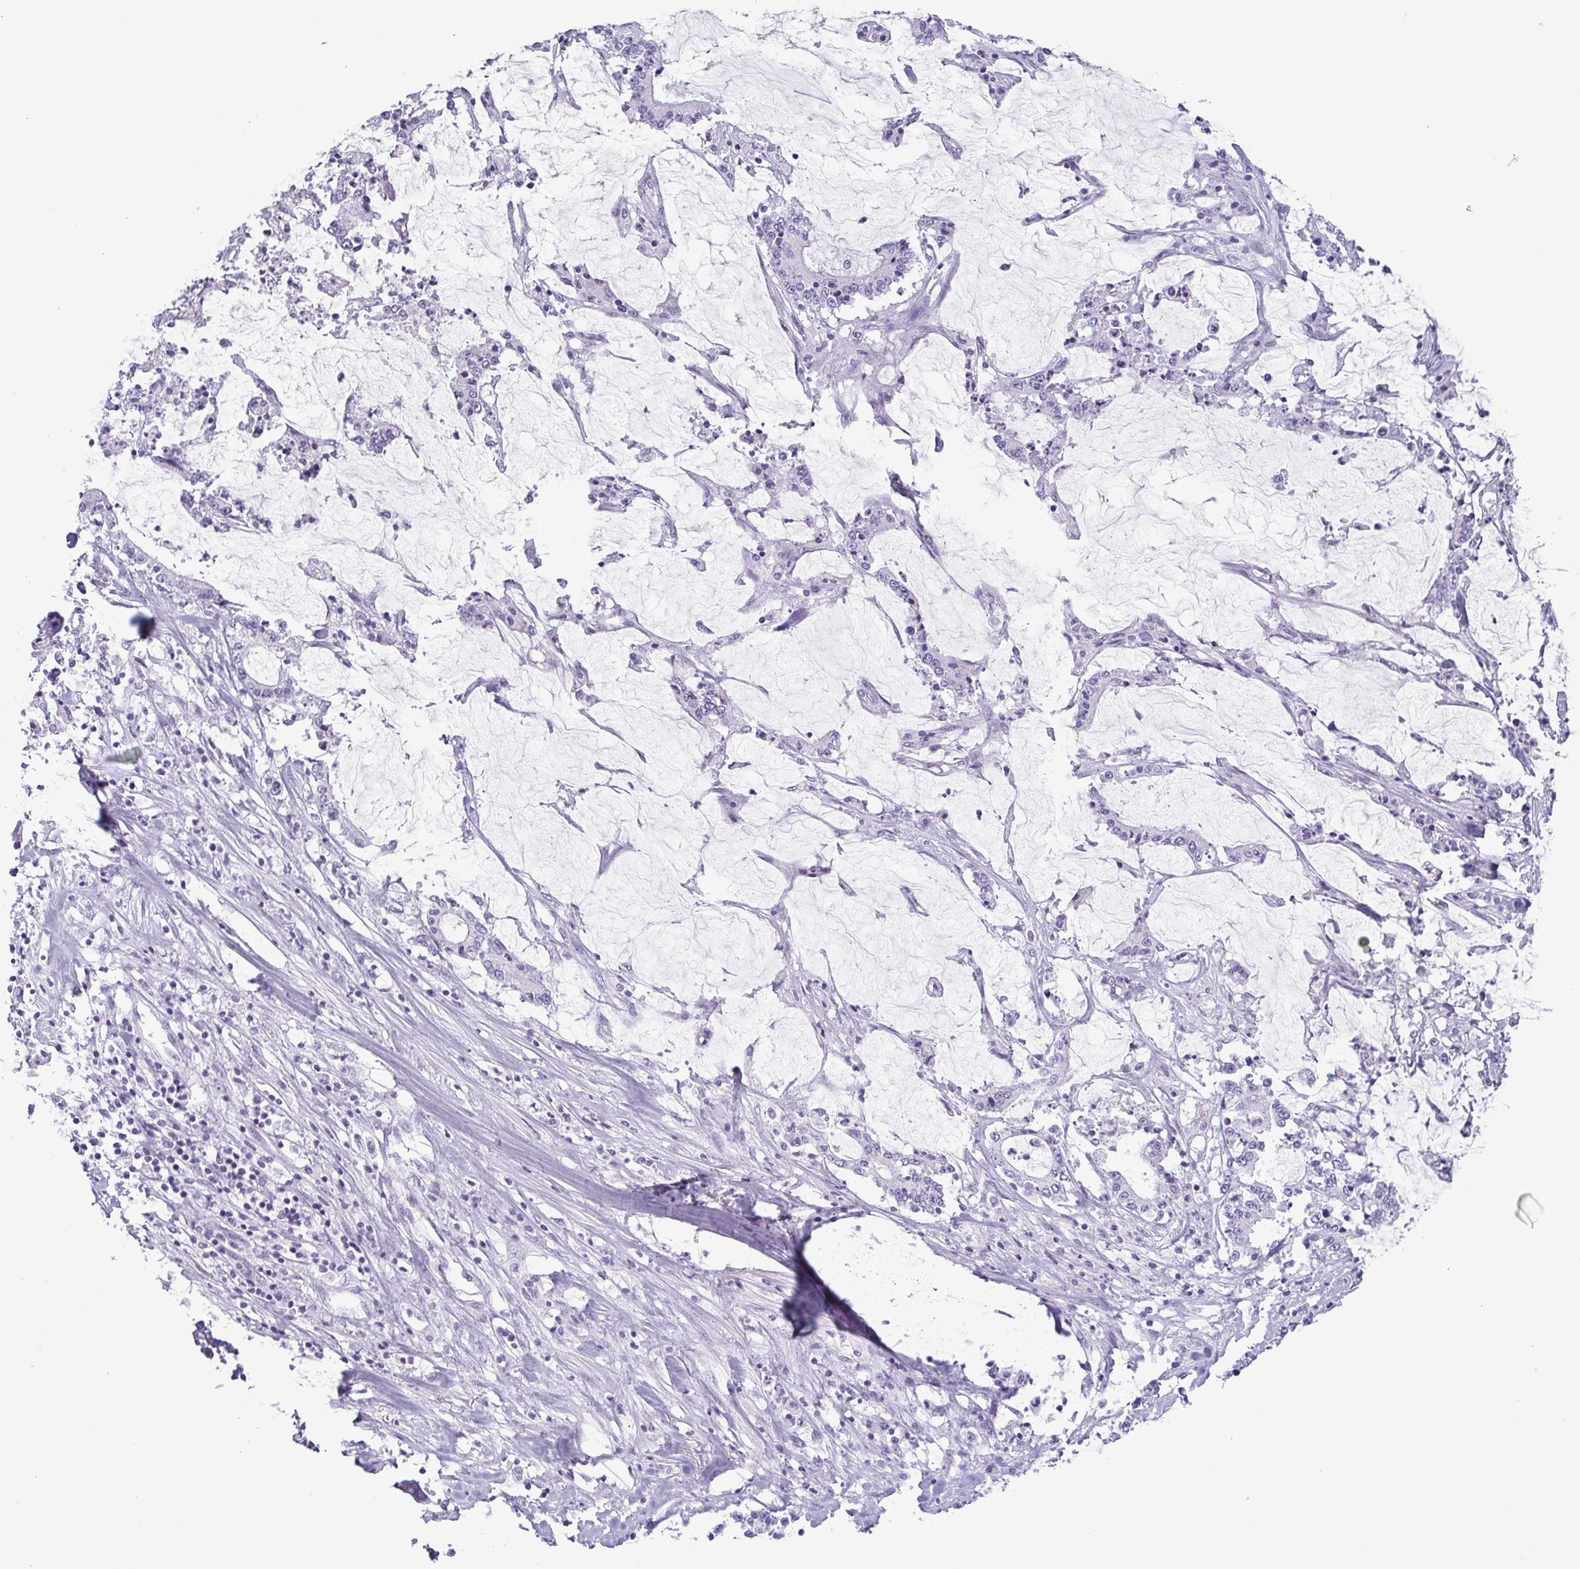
{"staining": {"intensity": "negative", "quantity": "none", "location": "none"}, "tissue": "stomach cancer", "cell_type": "Tumor cells", "image_type": "cancer", "snomed": [{"axis": "morphology", "description": "Adenocarcinoma, NOS"}, {"axis": "topography", "description": "Stomach, upper"}], "caption": "The IHC histopathology image has no significant staining in tumor cells of adenocarcinoma (stomach) tissue.", "gene": "KRT78", "patient": {"sex": "male", "age": 68}}